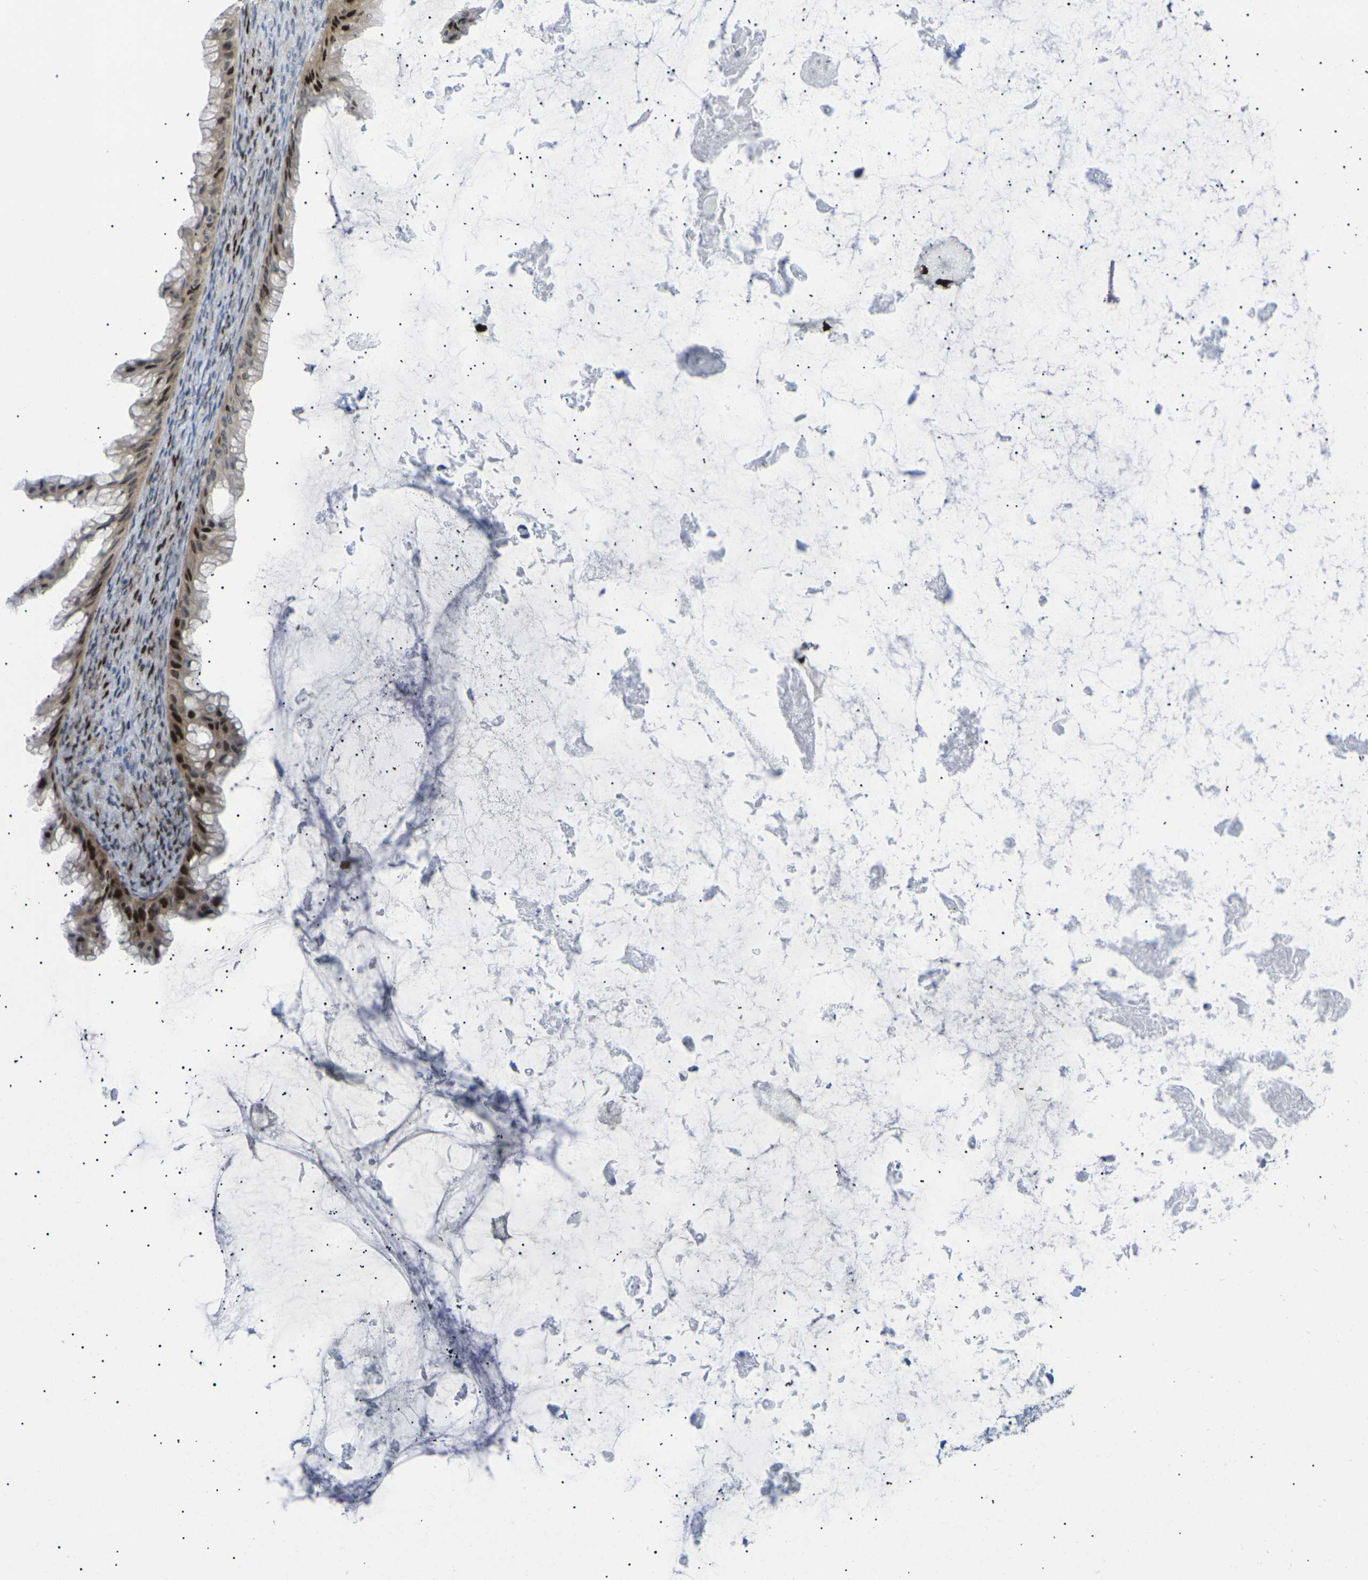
{"staining": {"intensity": "strong", "quantity": "25%-75%", "location": "nuclear"}, "tissue": "ovarian cancer", "cell_type": "Tumor cells", "image_type": "cancer", "snomed": [{"axis": "morphology", "description": "Cystadenocarcinoma, mucinous, NOS"}, {"axis": "topography", "description": "Ovary"}], "caption": "Human ovarian cancer (mucinous cystadenocarcinoma) stained with a brown dye exhibits strong nuclear positive positivity in about 25%-75% of tumor cells.", "gene": "RPS6KA3", "patient": {"sex": "female", "age": 61}}